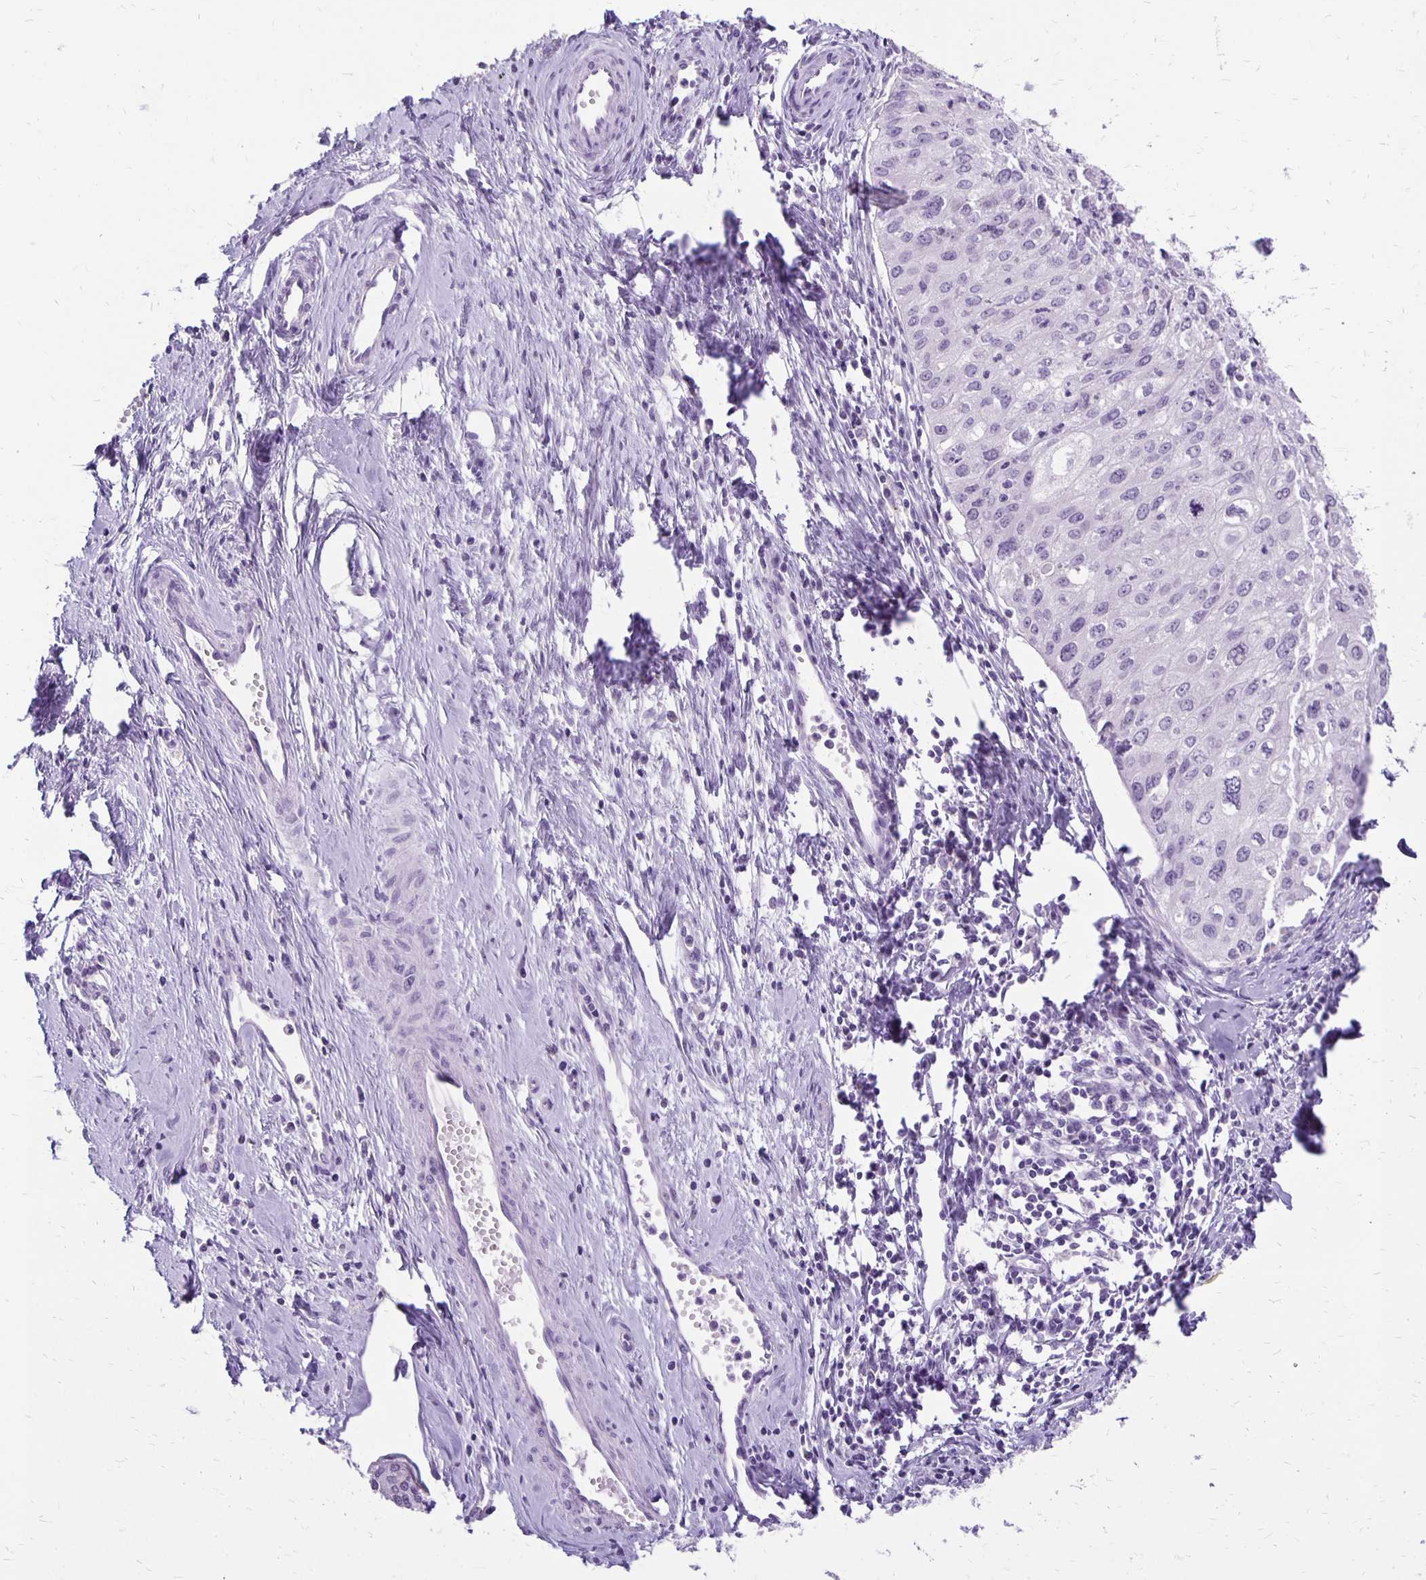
{"staining": {"intensity": "negative", "quantity": "none", "location": "none"}, "tissue": "cervical cancer", "cell_type": "Tumor cells", "image_type": "cancer", "snomed": [{"axis": "morphology", "description": "Squamous cell carcinoma, NOS"}, {"axis": "topography", "description": "Cervix"}], "caption": "Human cervical cancer (squamous cell carcinoma) stained for a protein using IHC reveals no staining in tumor cells.", "gene": "ANKRD45", "patient": {"sex": "female", "age": 50}}